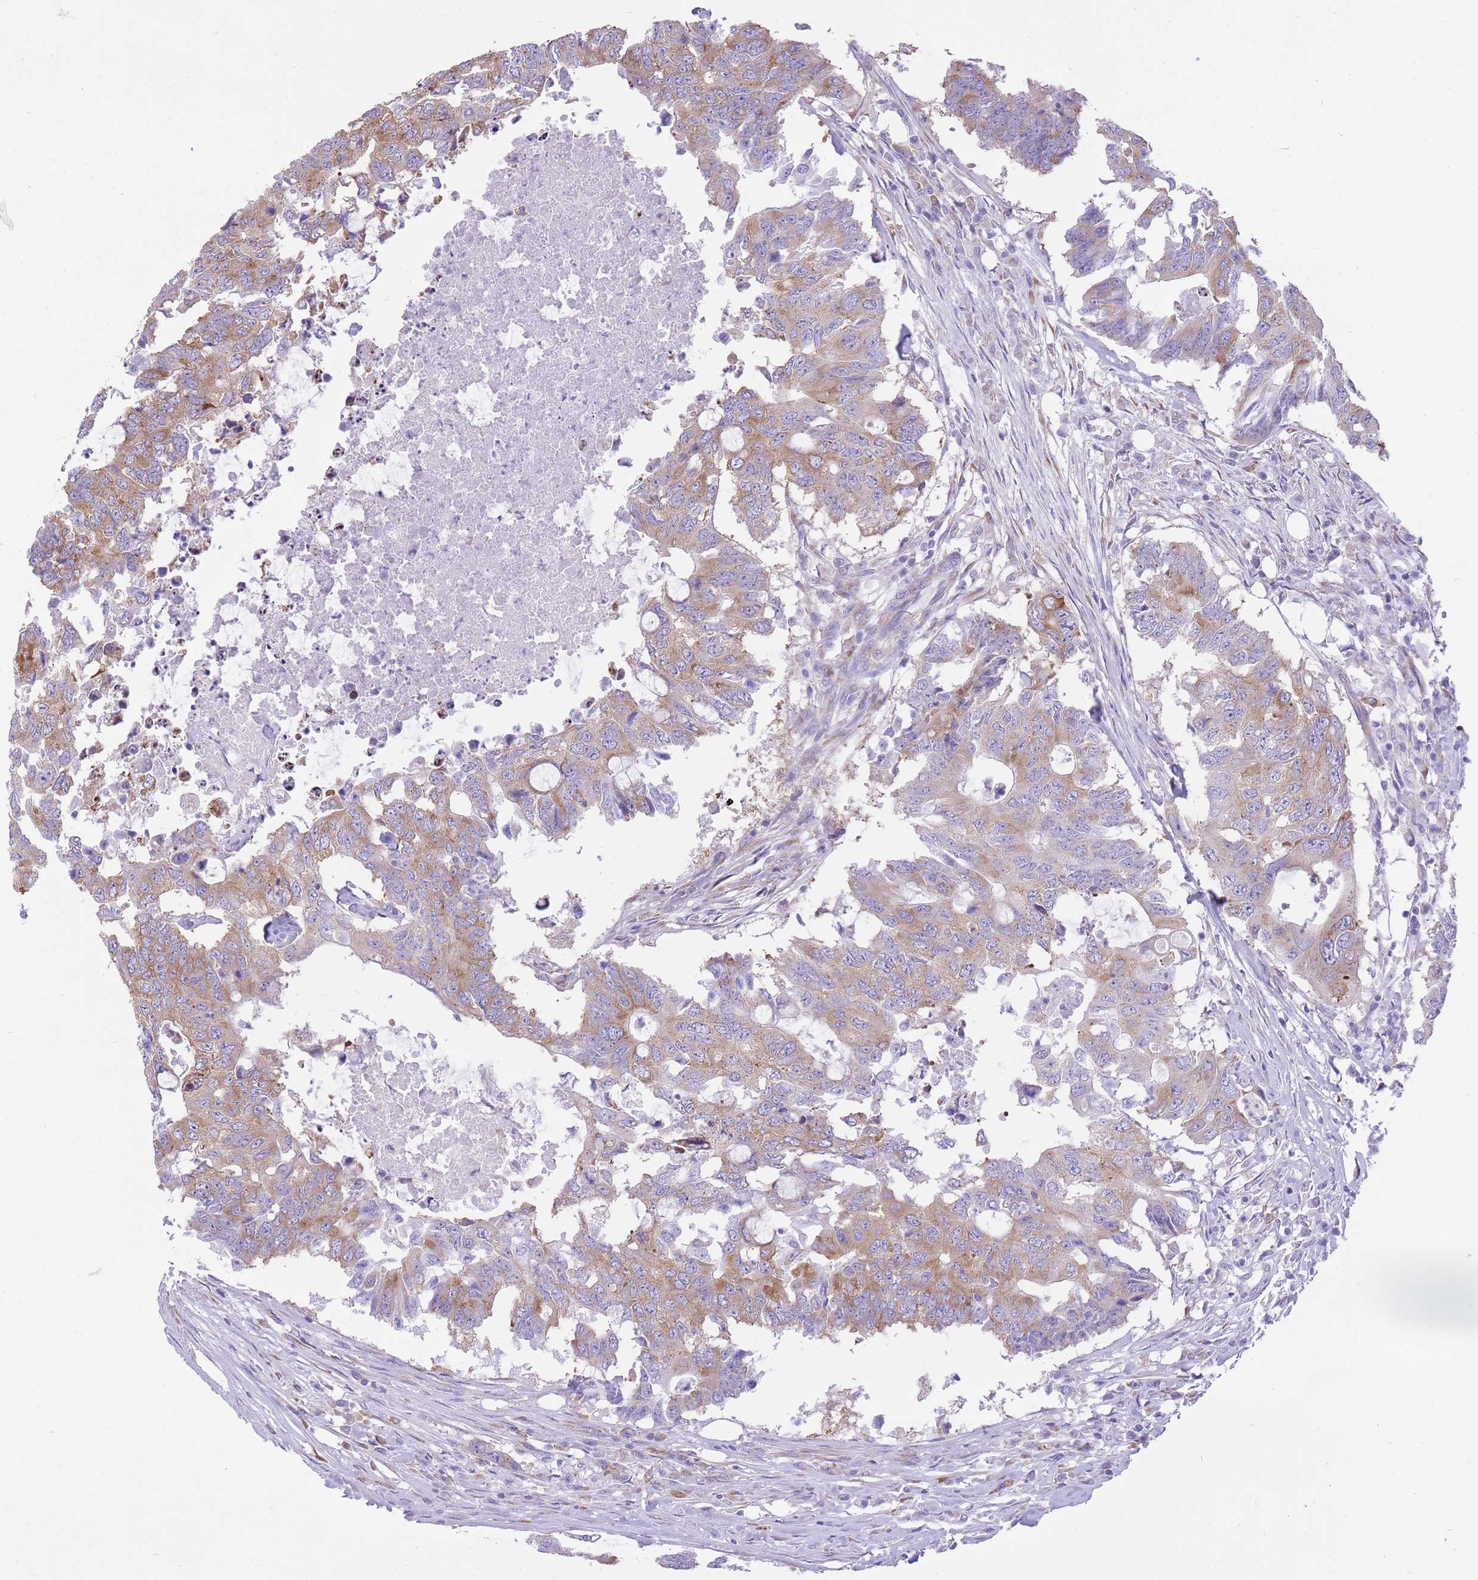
{"staining": {"intensity": "moderate", "quantity": ">75%", "location": "cytoplasmic/membranous"}, "tissue": "colorectal cancer", "cell_type": "Tumor cells", "image_type": "cancer", "snomed": [{"axis": "morphology", "description": "Adenocarcinoma, NOS"}, {"axis": "topography", "description": "Colon"}], "caption": "Tumor cells exhibit moderate cytoplasmic/membranous expression in approximately >75% of cells in colorectal cancer (adenocarcinoma). (brown staining indicates protein expression, while blue staining denotes nuclei).", "gene": "ZNF501", "patient": {"sex": "male", "age": 71}}